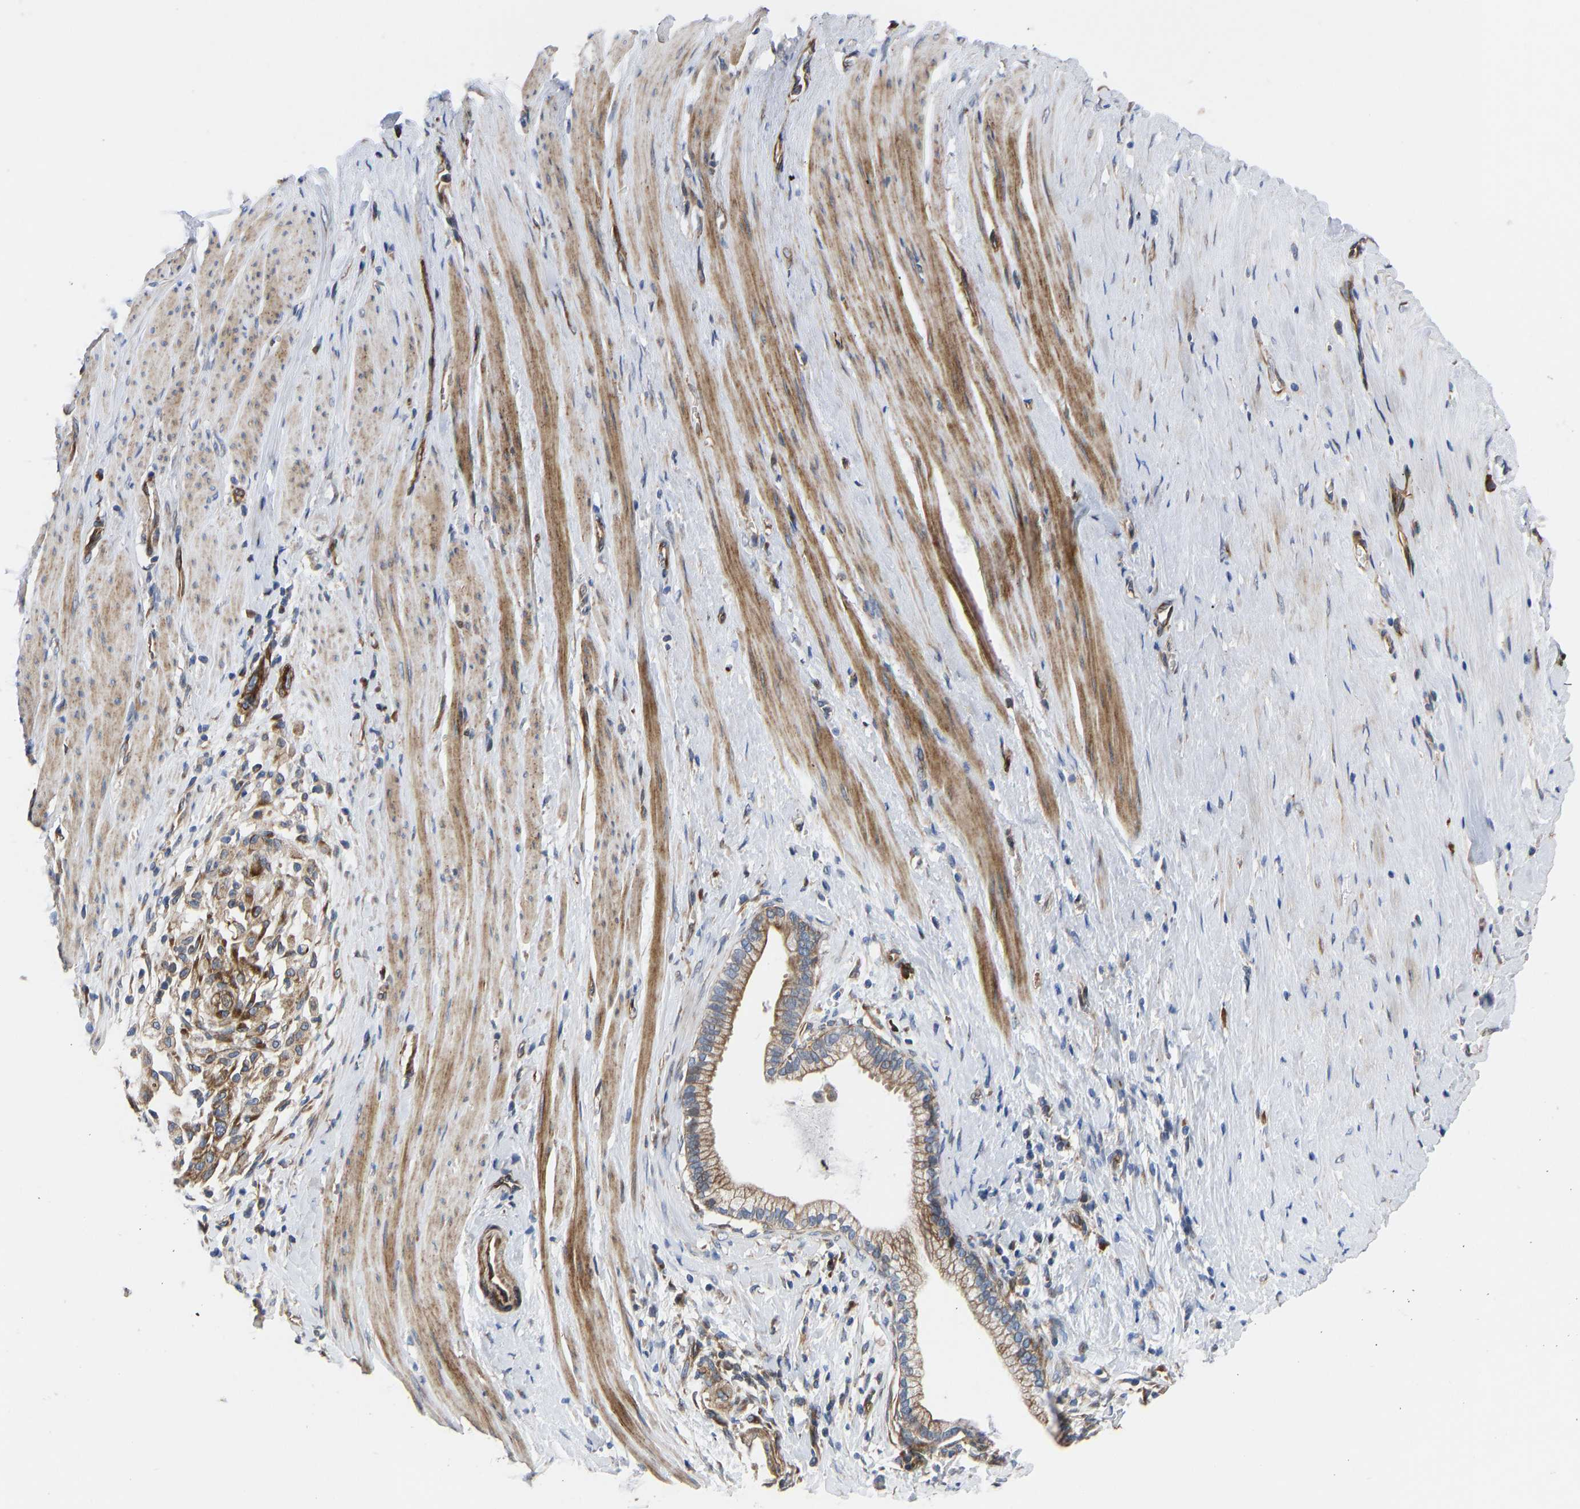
{"staining": {"intensity": "moderate", "quantity": ">75%", "location": "cytoplasmic/membranous"}, "tissue": "pancreatic cancer", "cell_type": "Tumor cells", "image_type": "cancer", "snomed": [{"axis": "morphology", "description": "Adenocarcinoma, NOS"}, {"axis": "topography", "description": "Pancreas"}], "caption": "The micrograph demonstrates a brown stain indicating the presence of a protein in the cytoplasmic/membranous of tumor cells in pancreatic adenocarcinoma.", "gene": "TMEM38B", "patient": {"sex": "male", "age": 69}}